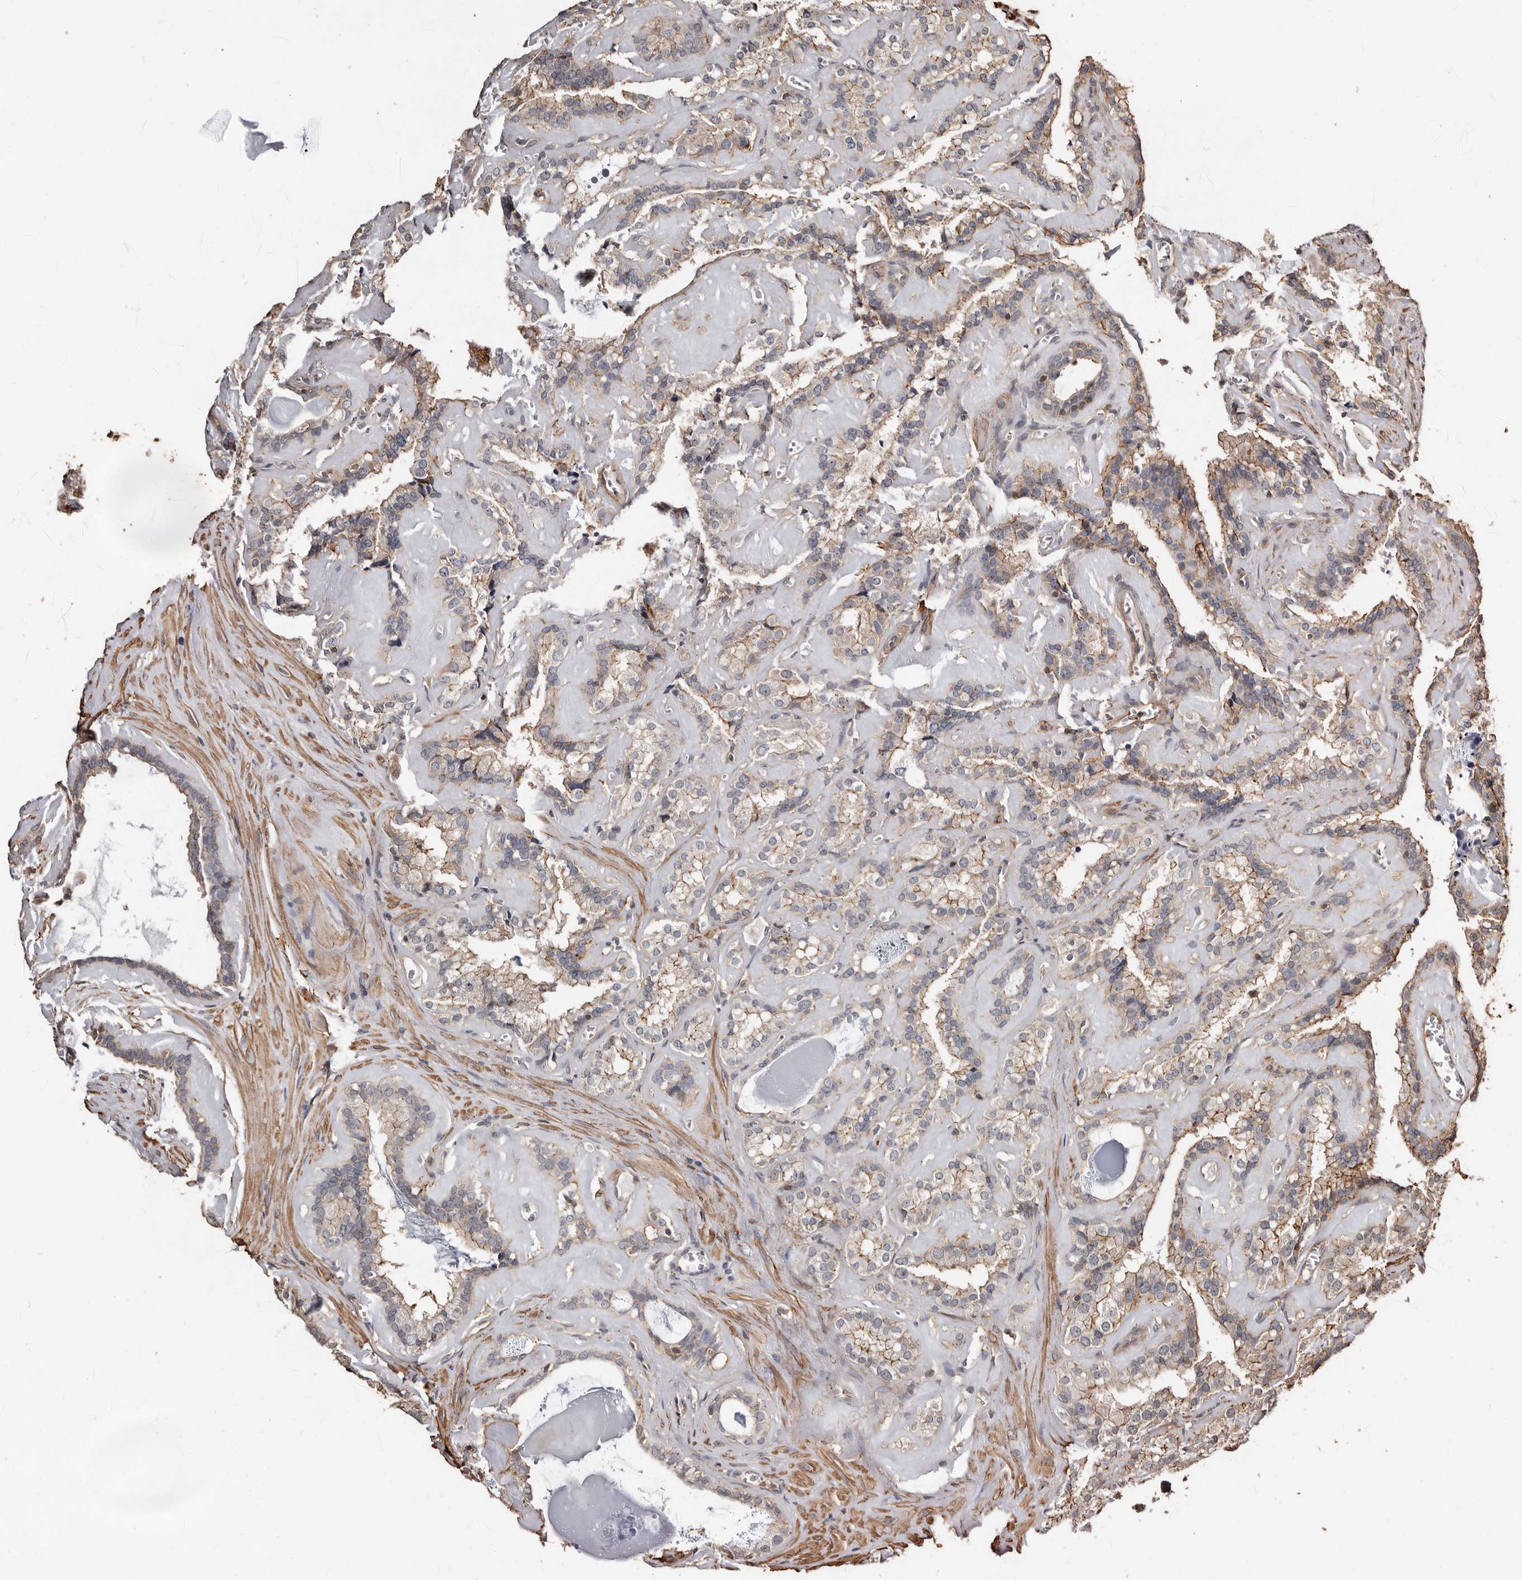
{"staining": {"intensity": "moderate", "quantity": ">75%", "location": "cytoplasmic/membranous"}, "tissue": "seminal vesicle", "cell_type": "Glandular cells", "image_type": "normal", "snomed": [{"axis": "morphology", "description": "Normal tissue, NOS"}, {"axis": "topography", "description": "Prostate"}, {"axis": "topography", "description": "Seminal veicle"}], "caption": "DAB immunohistochemical staining of normal human seminal vesicle reveals moderate cytoplasmic/membranous protein expression in about >75% of glandular cells.", "gene": "GSK3A", "patient": {"sex": "male", "age": 59}}